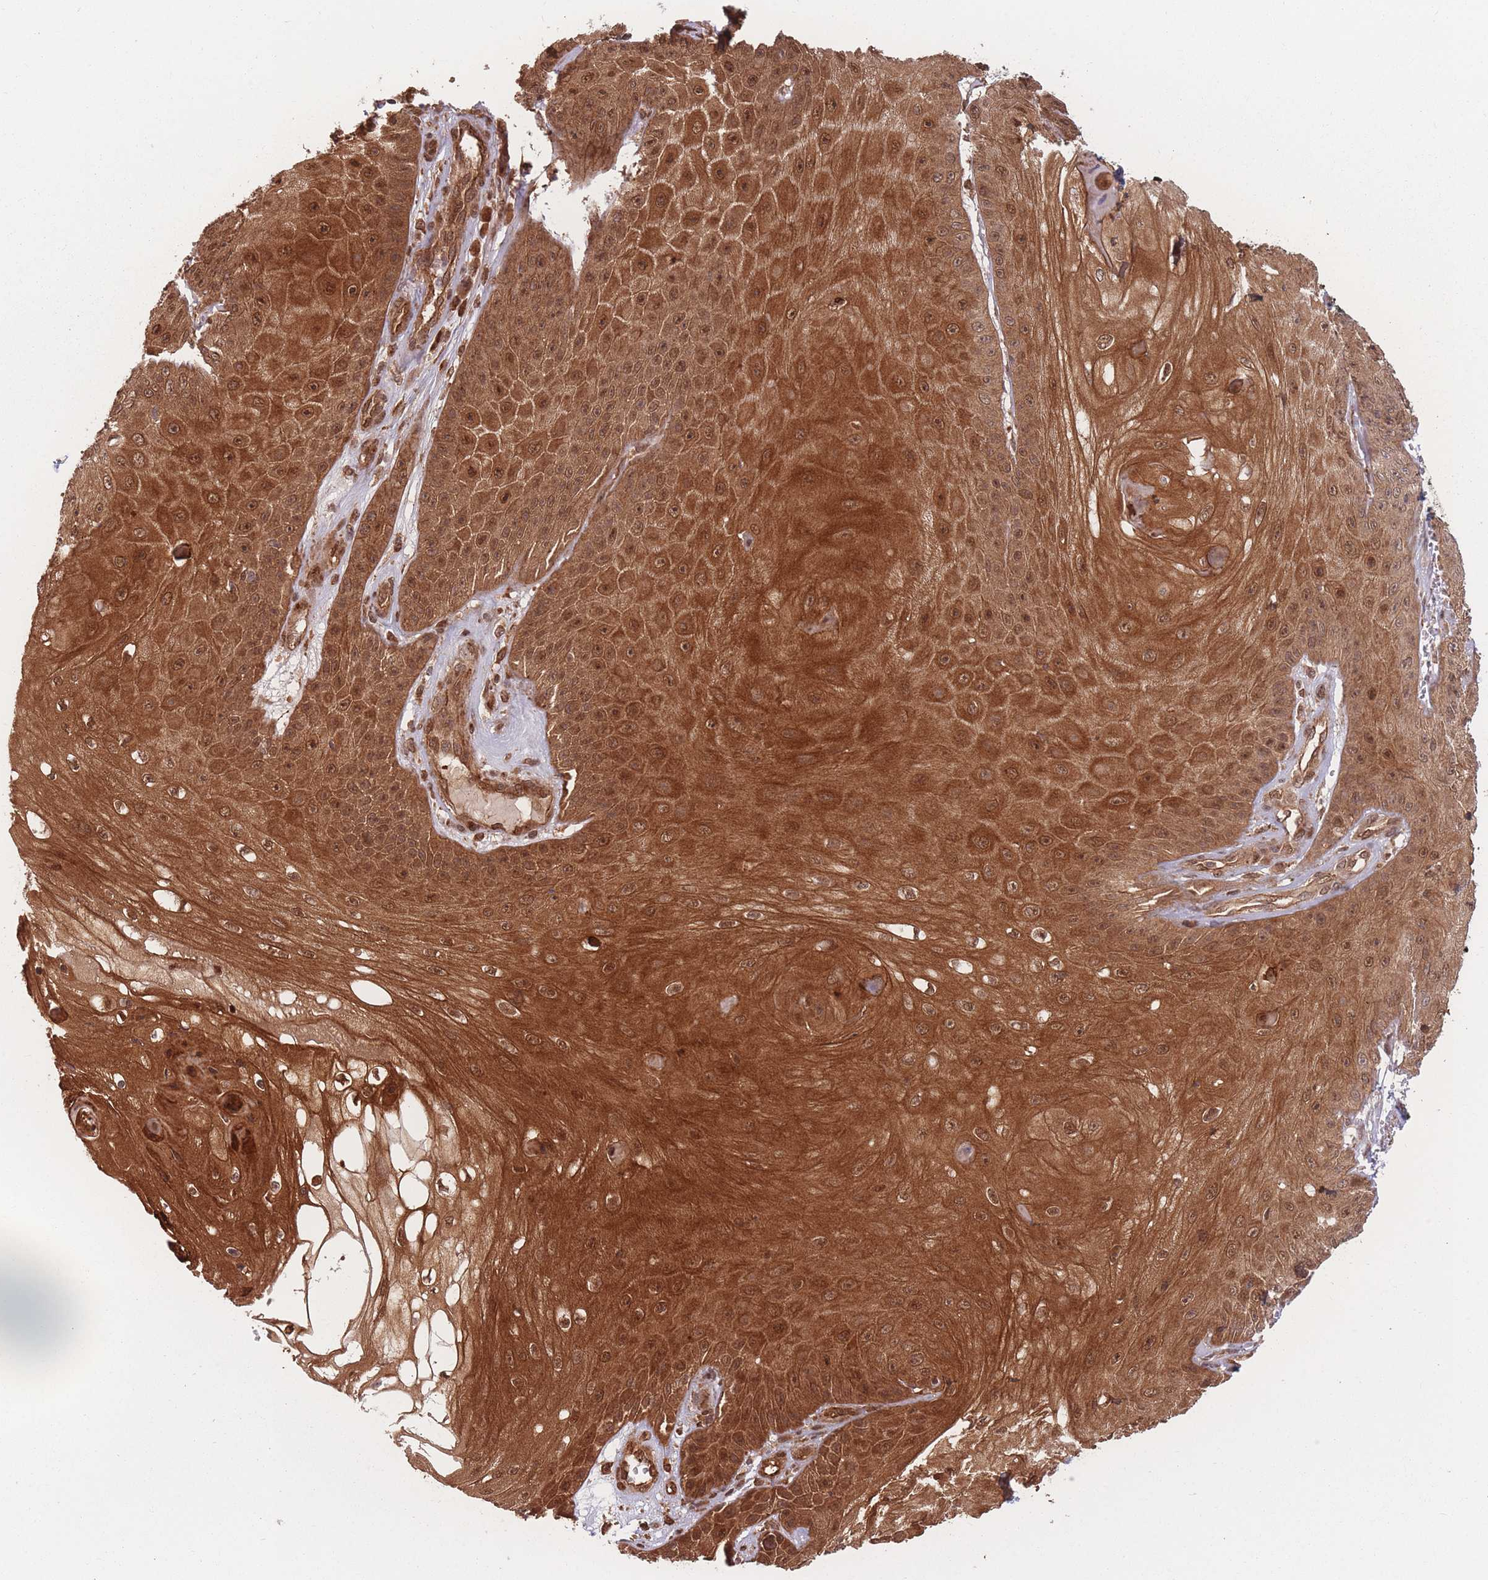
{"staining": {"intensity": "strong", "quantity": ">75%", "location": "cytoplasmic/membranous,nuclear"}, "tissue": "skin cancer", "cell_type": "Tumor cells", "image_type": "cancer", "snomed": [{"axis": "morphology", "description": "Squamous cell carcinoma, NOS"}, {"axis": "topography", "description": "Skin"}], "caption": "An immunohistochemistry photomicrograph of tumor tissue is shown. Protein staining in brown highlights strong cytoplasmic/membranous and nuclear positivity in skin cancer within tumor cells. (DAB IHC, brown staining for protein, blue staining for nuclei).", "gene": "PODXL2", "patient": {"sex": "male", "age": 70}}